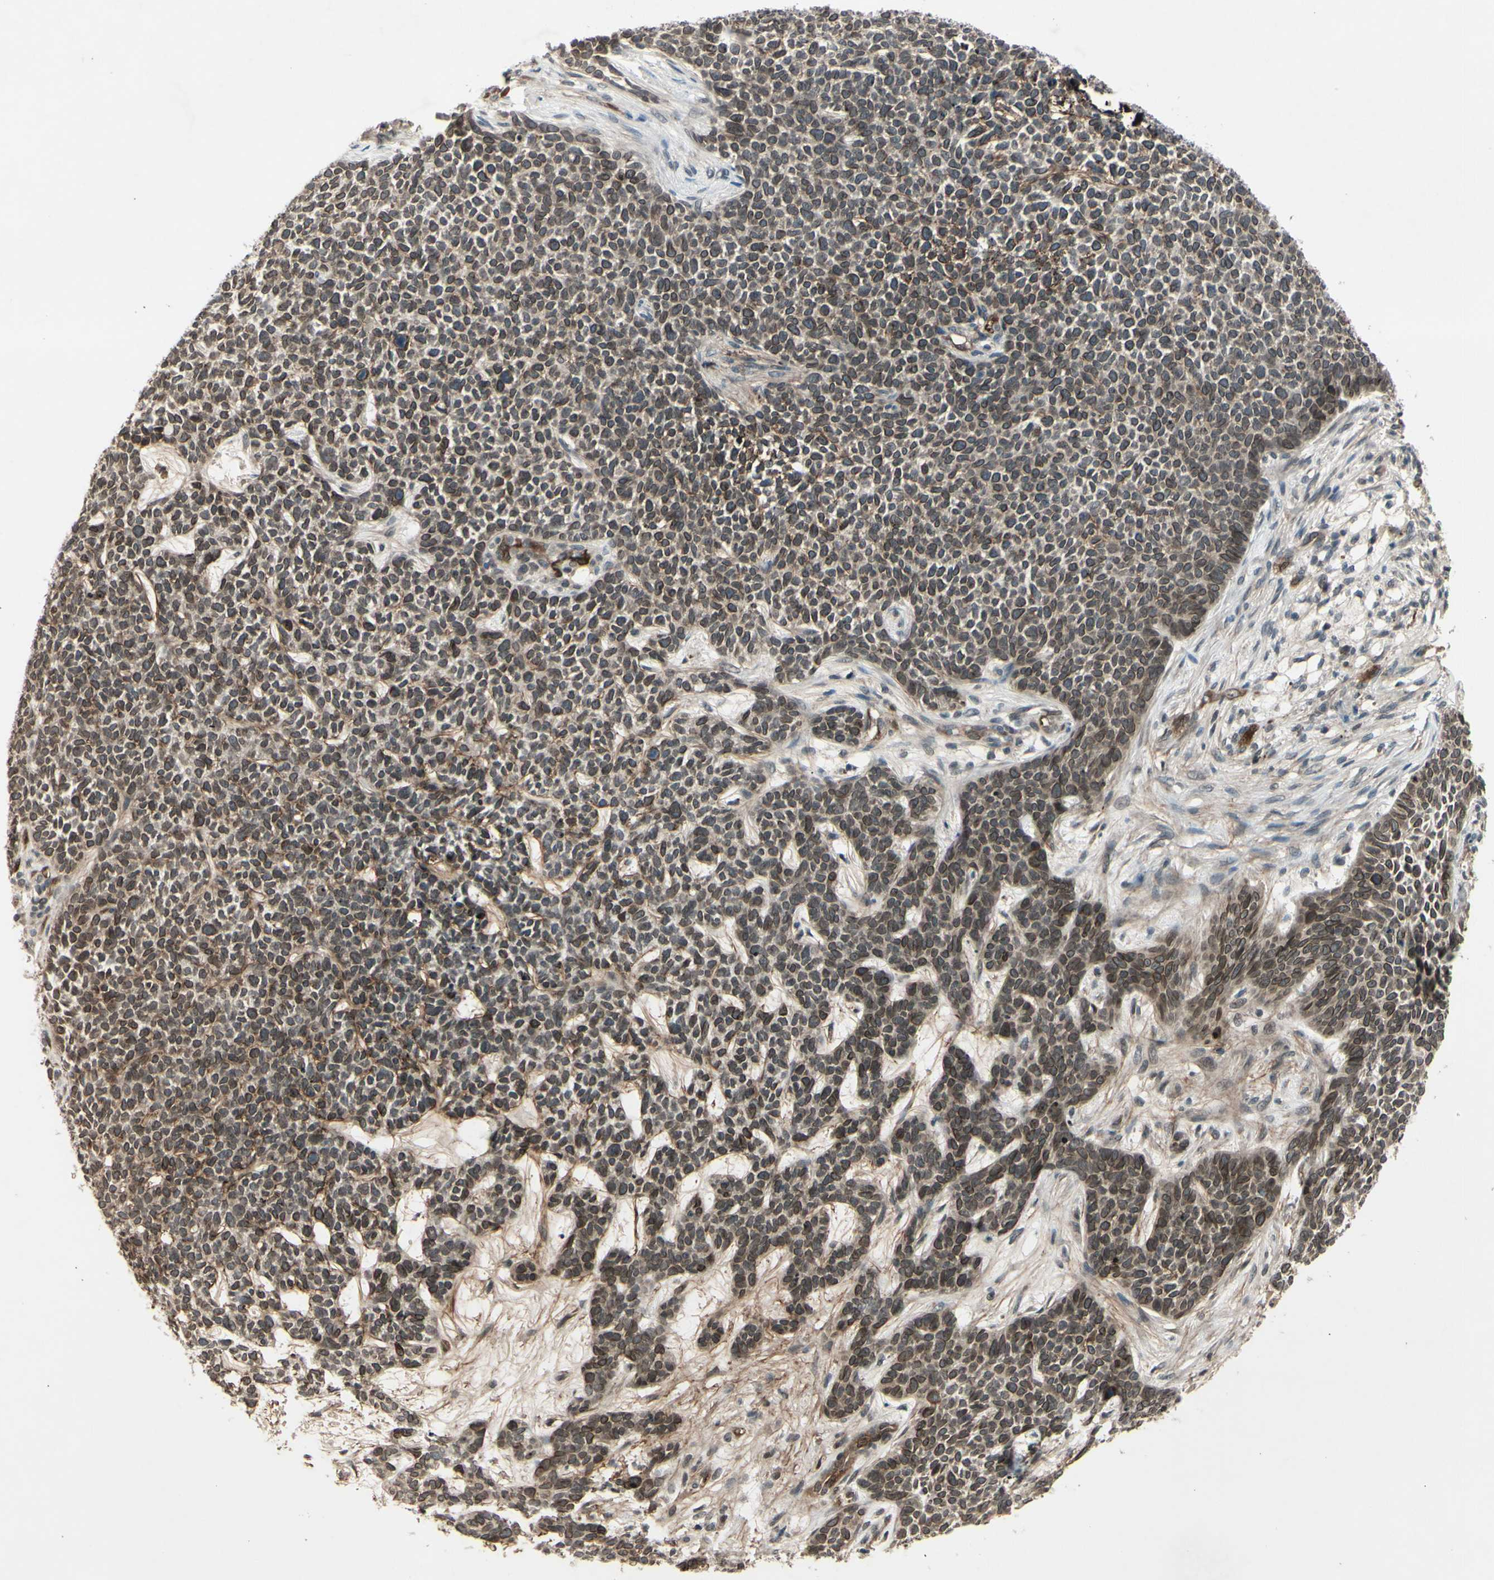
{"staining": {"intensity": "moderate", "quantity": "25%-75%", "location": "cytoplasmic/membranous,nuclear"}, "tissue": "skin cancer", "cell_type": "Tumor cells", "image_type": "cancer", "snomed": [{"axis": "morphology", "description": "Basal cell carcinoma"}, {"axis": "topography", "description": "Skin"}], "caption": "The micrograph reveals staining of skin basal cell carcinoma, revealing moderate cytoplasmic/membranous and nuclear protein positivity (brown color) within tumor cells.", "gene": "MLF2", "patient": {"sex": "female", "age": 84}}